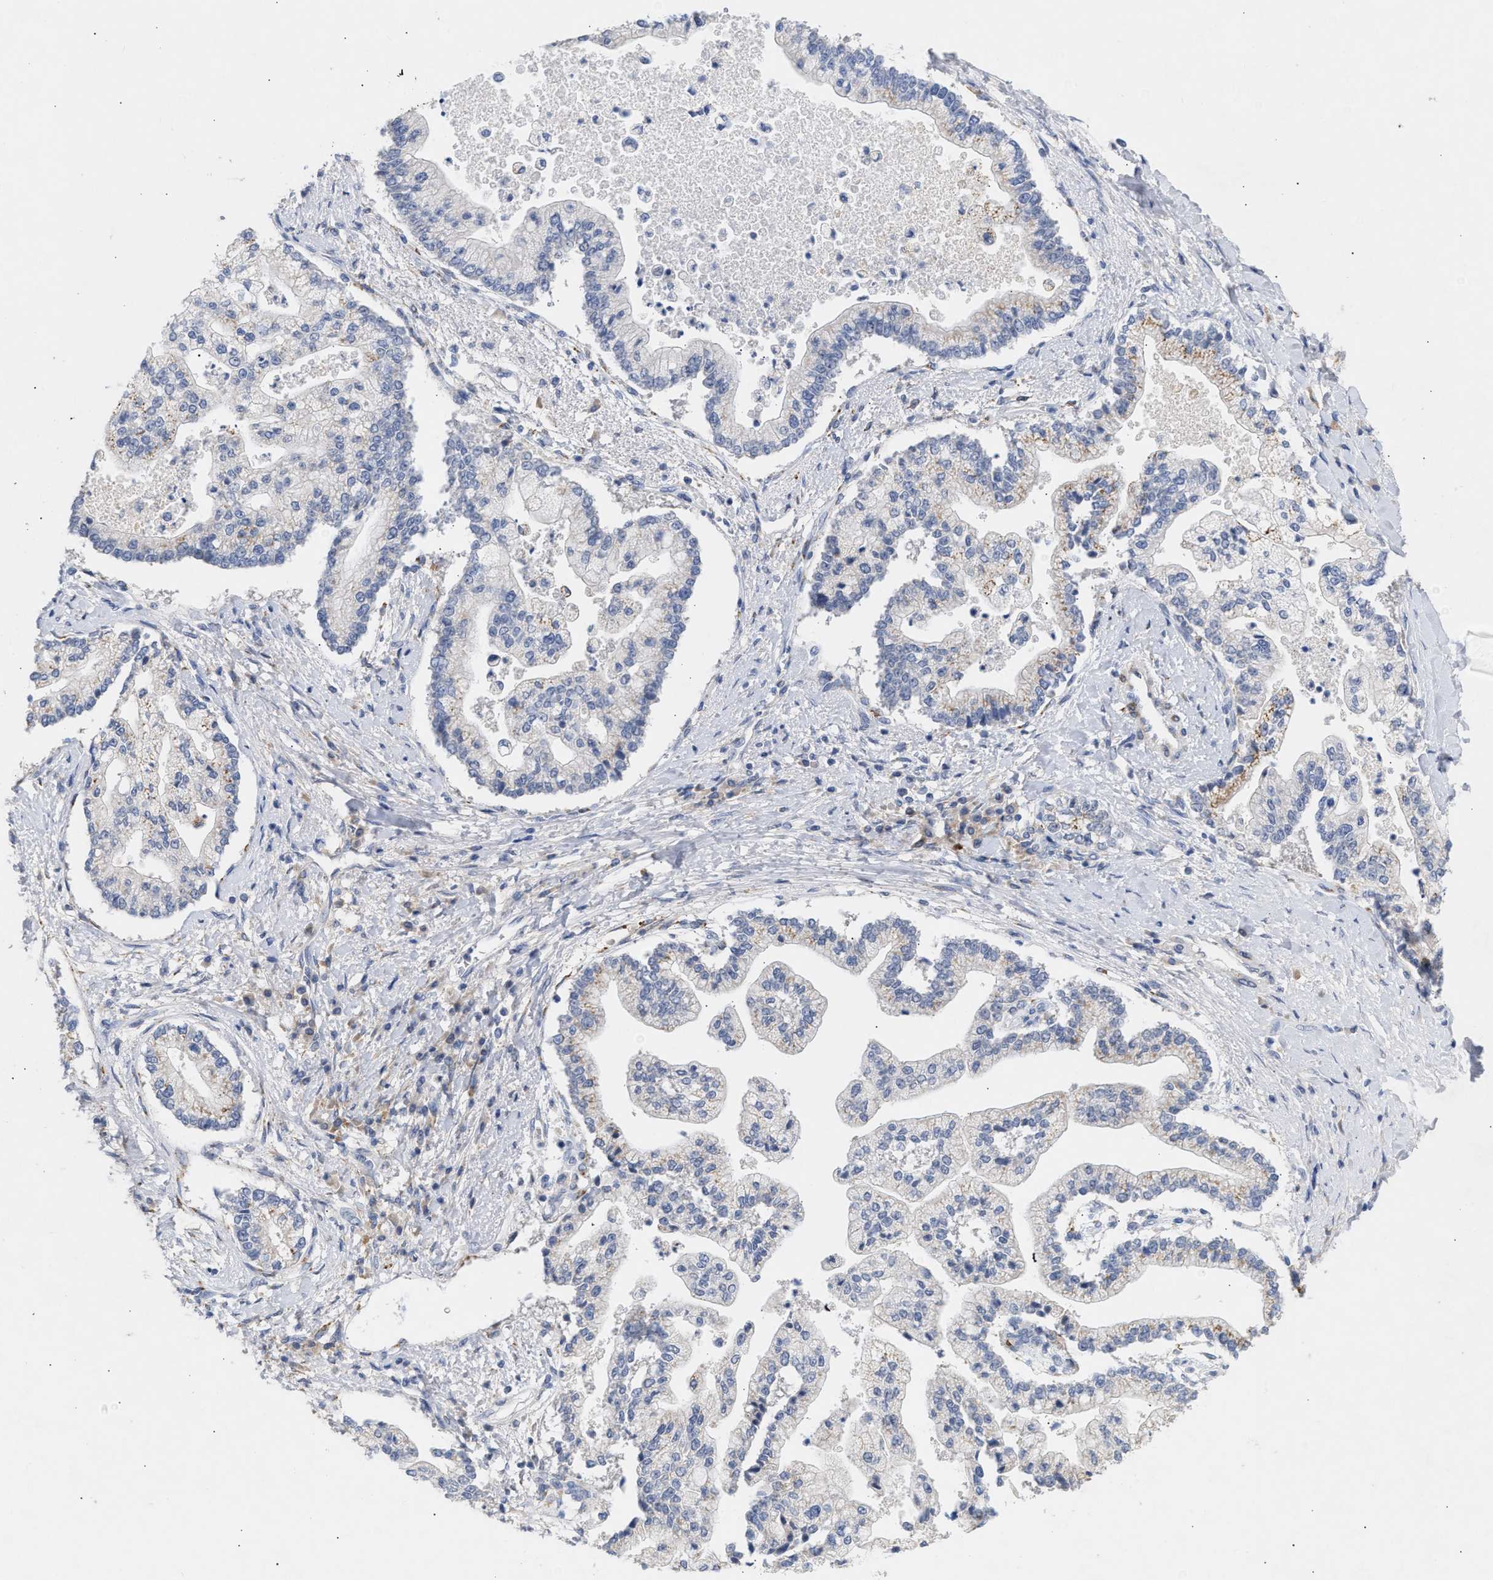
{"staining": {"intensity": "weak", "quantity": "<25%", "location": "cytoplasmic/membranous"}, "tissue": "liver cancer", "cell_type": "Tumor cells", "image_type": "cancer", "snomed": [{"axis": "morphology", "description": "Cholangiocarcinoma"}, {"axis": "topography", "description": "Liver"}], "caption": "Human cholangiocarcinoma (liver) stained for a protein using immunohistochemistry displays no expression in tumor cells.", "gene": "SELENOM", "patient": {"sex": "male", "age": 50}}